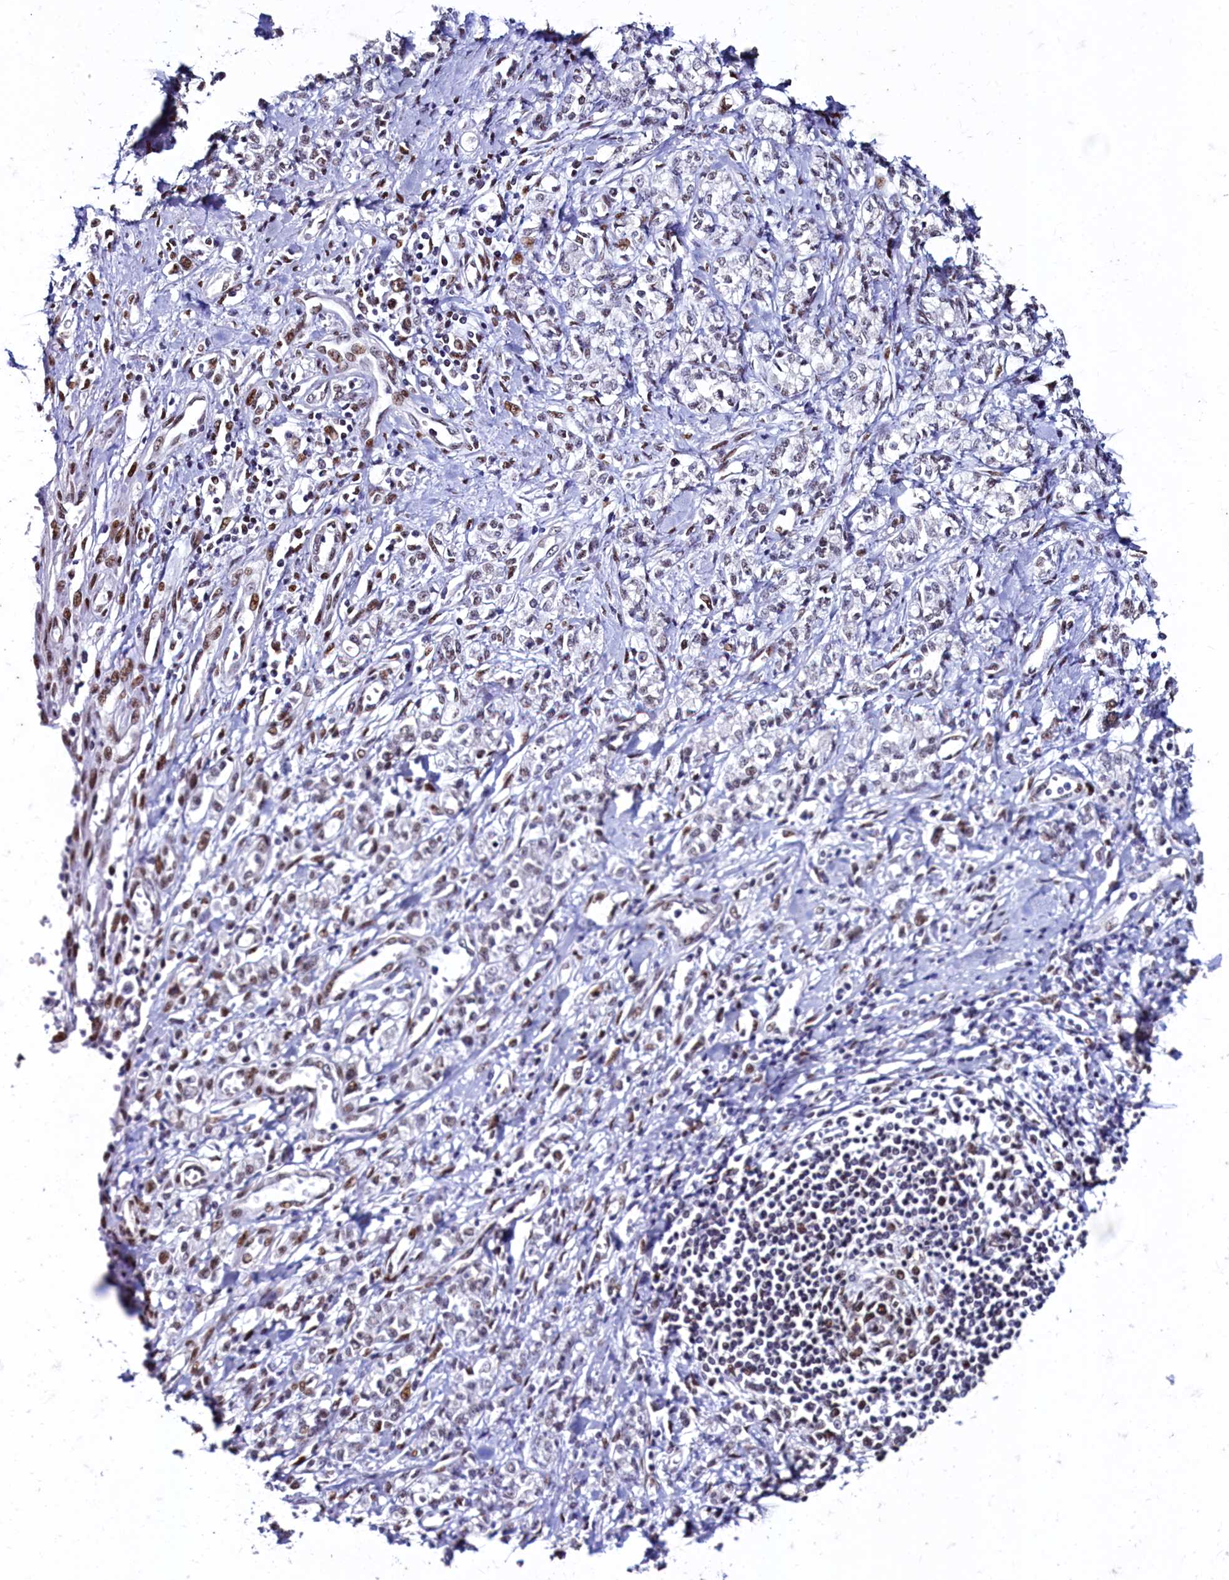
{"staining": {"intensity": "moderate", "quantity": "25%-75%", "location": "nuclear"}, "tissue": "stomach cancer", "cell_type": "Tumor cells", "image_type": "cancer", "snomed": [{"axis": "morphology", "description": "Adenocarcinoma, NOS"}, {"axis": "topography", "description": "Stomach"}], "caption": "Immunohistochemistry of stomach adenocarcinoma reveals medium levels of moderate nuclear expression in about 25%-75% of tumor cells.", "gene": "CPSF7", "patient": {"sex": "female", "age": 76}}